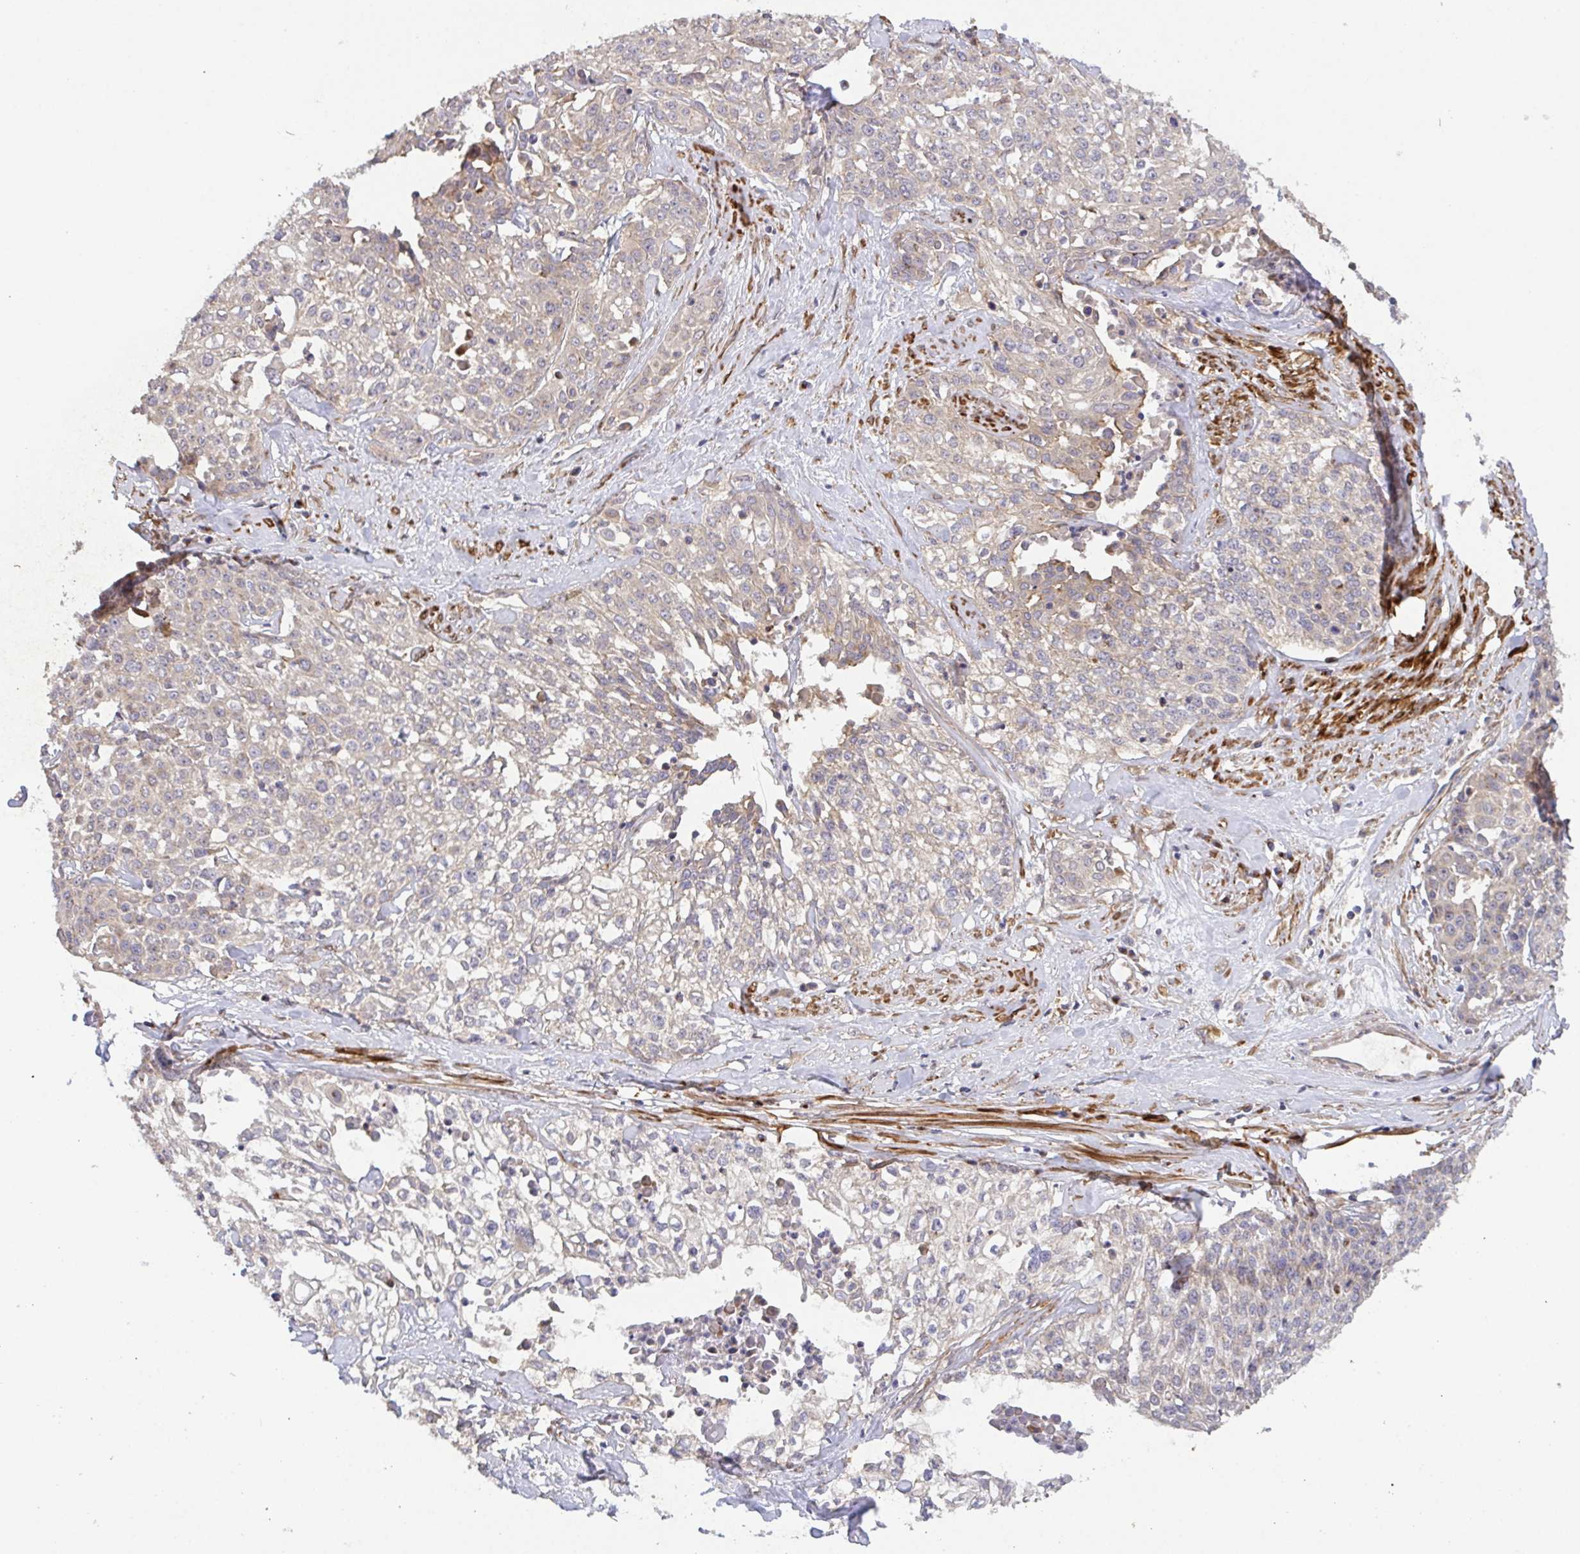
{"staining": {"intensity": "weak", "quantity": "<25%", "location": "cytoplasmic/membranous"}, "tissue": "cervical cancer", "cell_type": "Tumor cells", "image_type": "cancer", "snomed": [{"axis": "morphology", "description": "Squamous cell carcinoma, NOS"}, {"axis": "topography", "description": "Cervix"}], "caption": "DAB (3,3'-diaminobenzidine) immunohistochemical staining of cervical cancer demonstrates no significant staining in tumor cells.", "gene": "TM9SF4", "patient": {"sex": "female", "age": 39}}